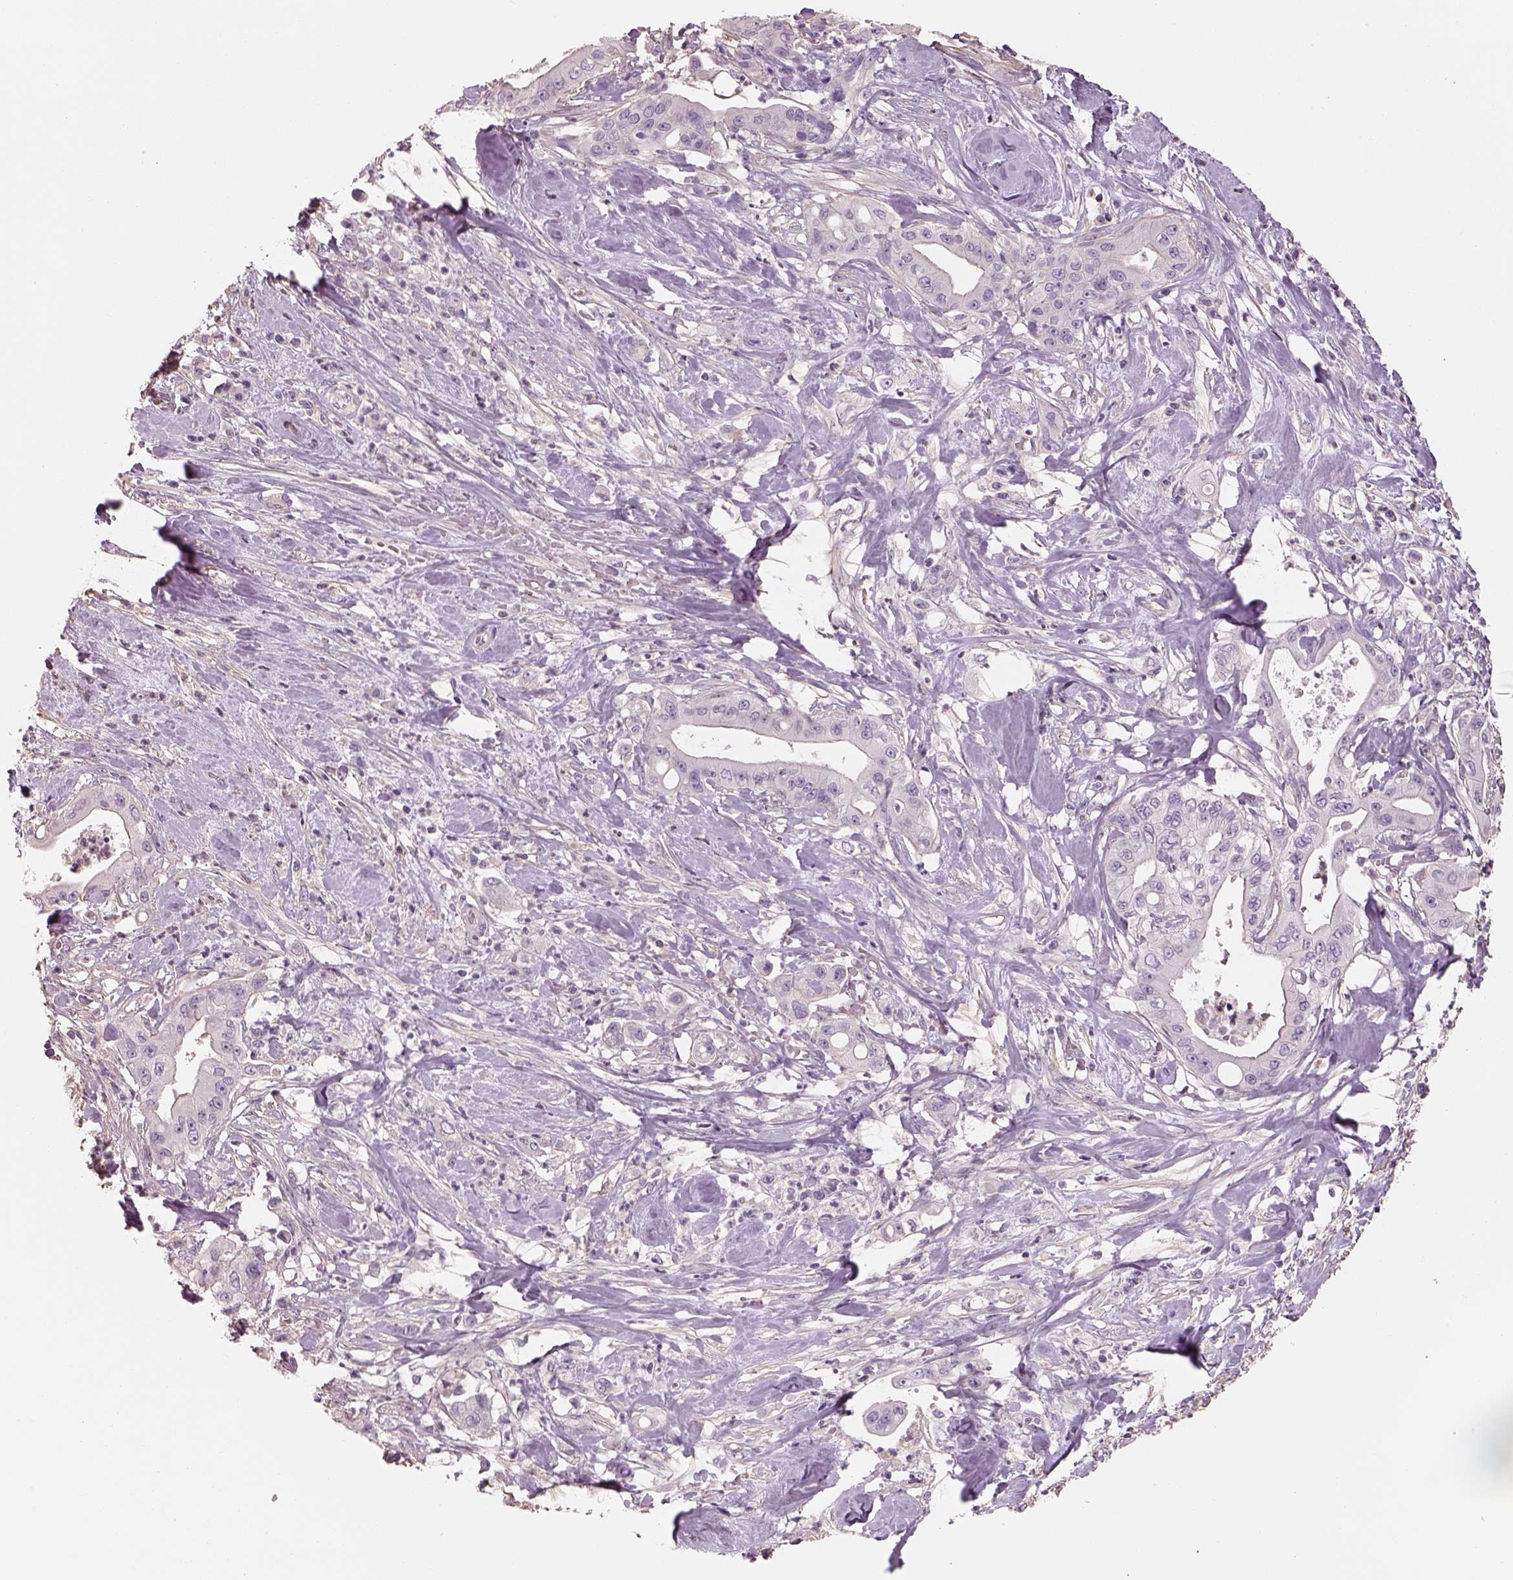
{"staining": {"intensity": "negative", "quantity": "none", "location": "none"}, "tissue": "pancreatic cancer", "cell_type": "Tumor cells", "image_type": "cancer", "snomed": [{"axis": "morphology", "description": "Adenocarcinoma, NOS"}, {"axis": "topography", "description": "Pancreas"}], "caption": "An immunohistochemistry (IHC) micrograph of adenocarcinoma (pancreatic) is shown. There is no staining in tumor cells of adenocarcinoma (pancreatic).", "gene": "OTUD6A", "patient": {"sex": "male", "age": 71}}